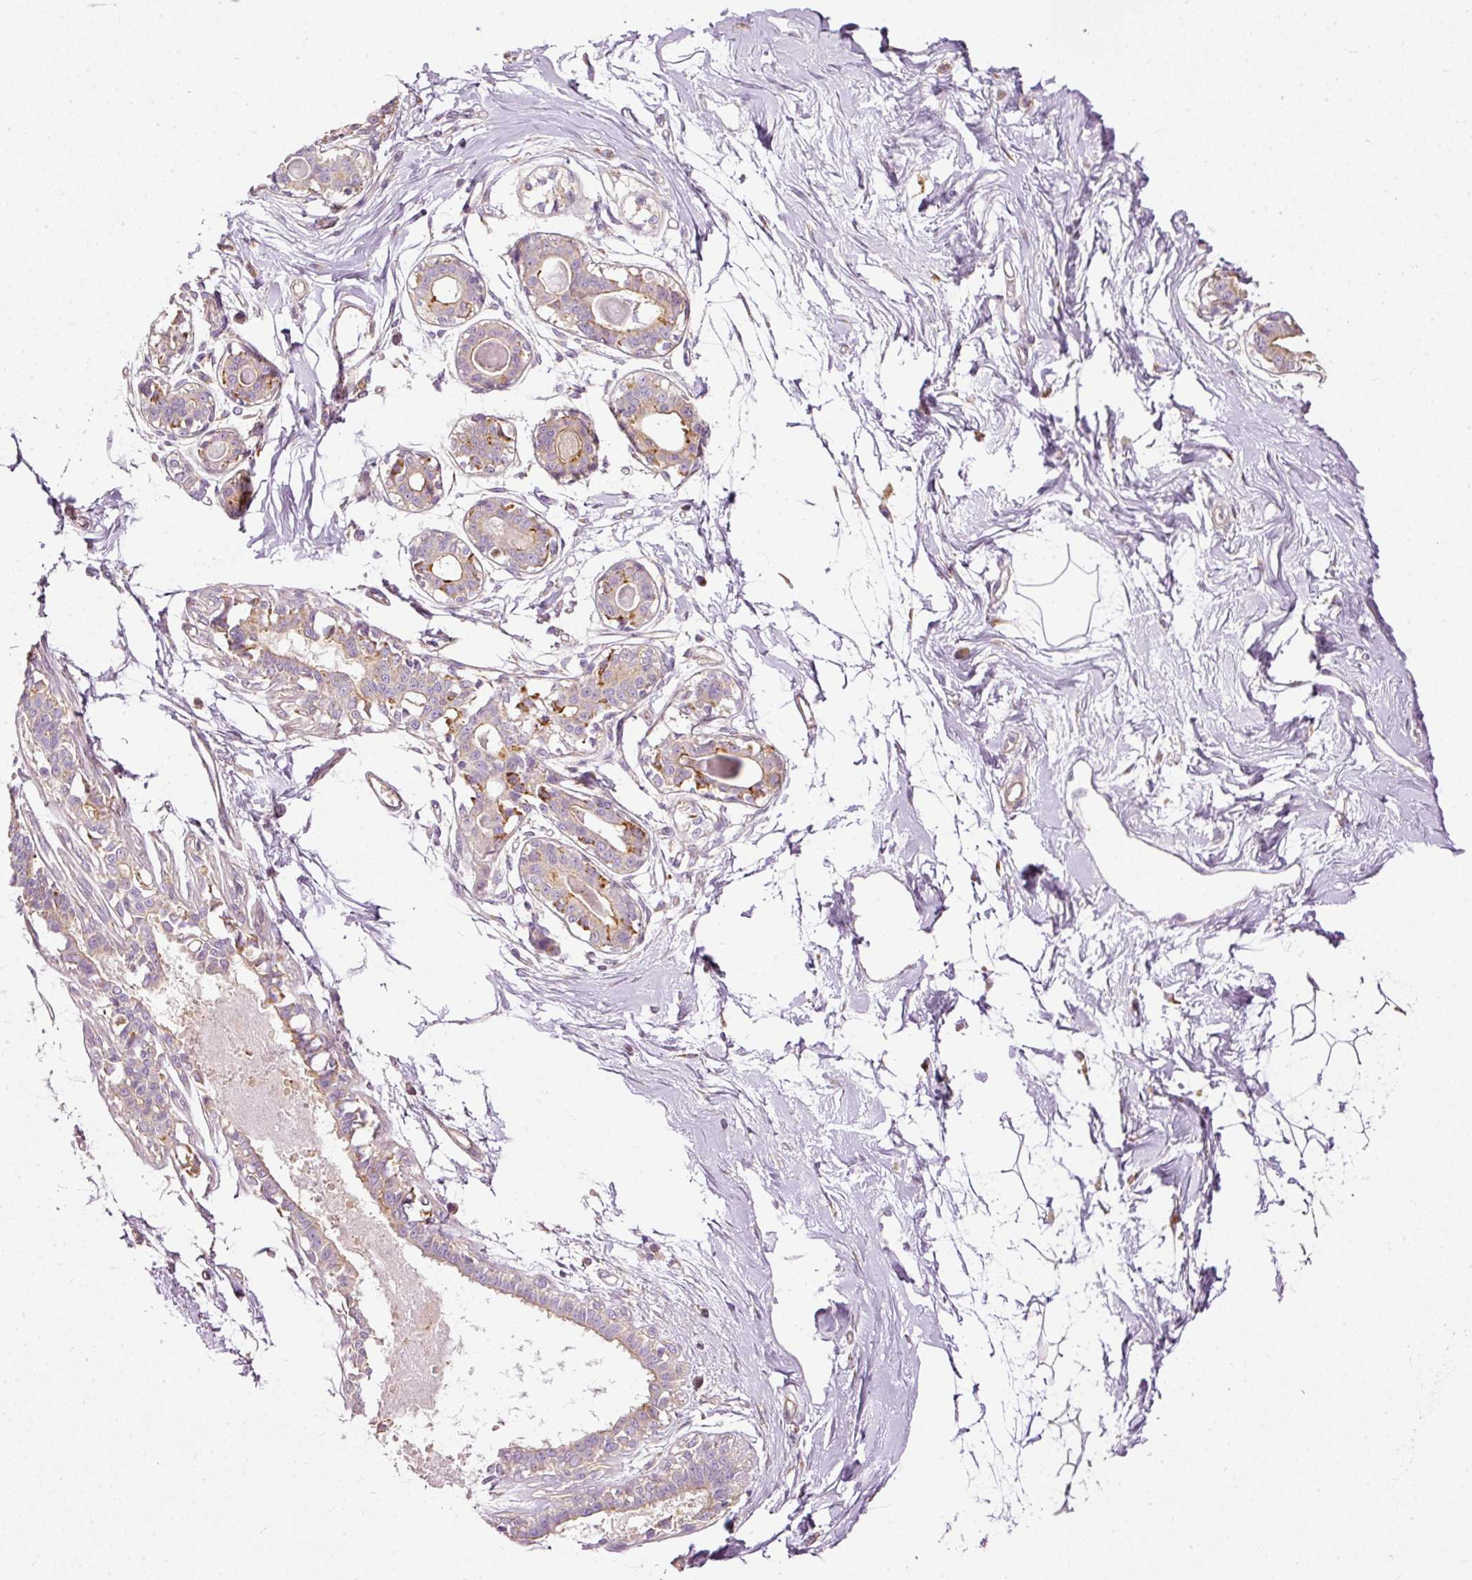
{"staining": {"intensity": "negative", "quantity": "none", "location": "none"}, "tissue": "breast", "cell_type": "Adipocytes", "image_type": "normal", "snomed": [{"axis": "morphology", "description": "Normal tissue, NOS"}, {"axis": "topography", "description": "Breast"}], "caption": "Immunohistochemistry (IHC) image of unremarkable breast stained for a protein (brown), which displays no staining in adipocytes.", "gene": "PAQR9", "patient": {"sex": "female", "age": 45}}